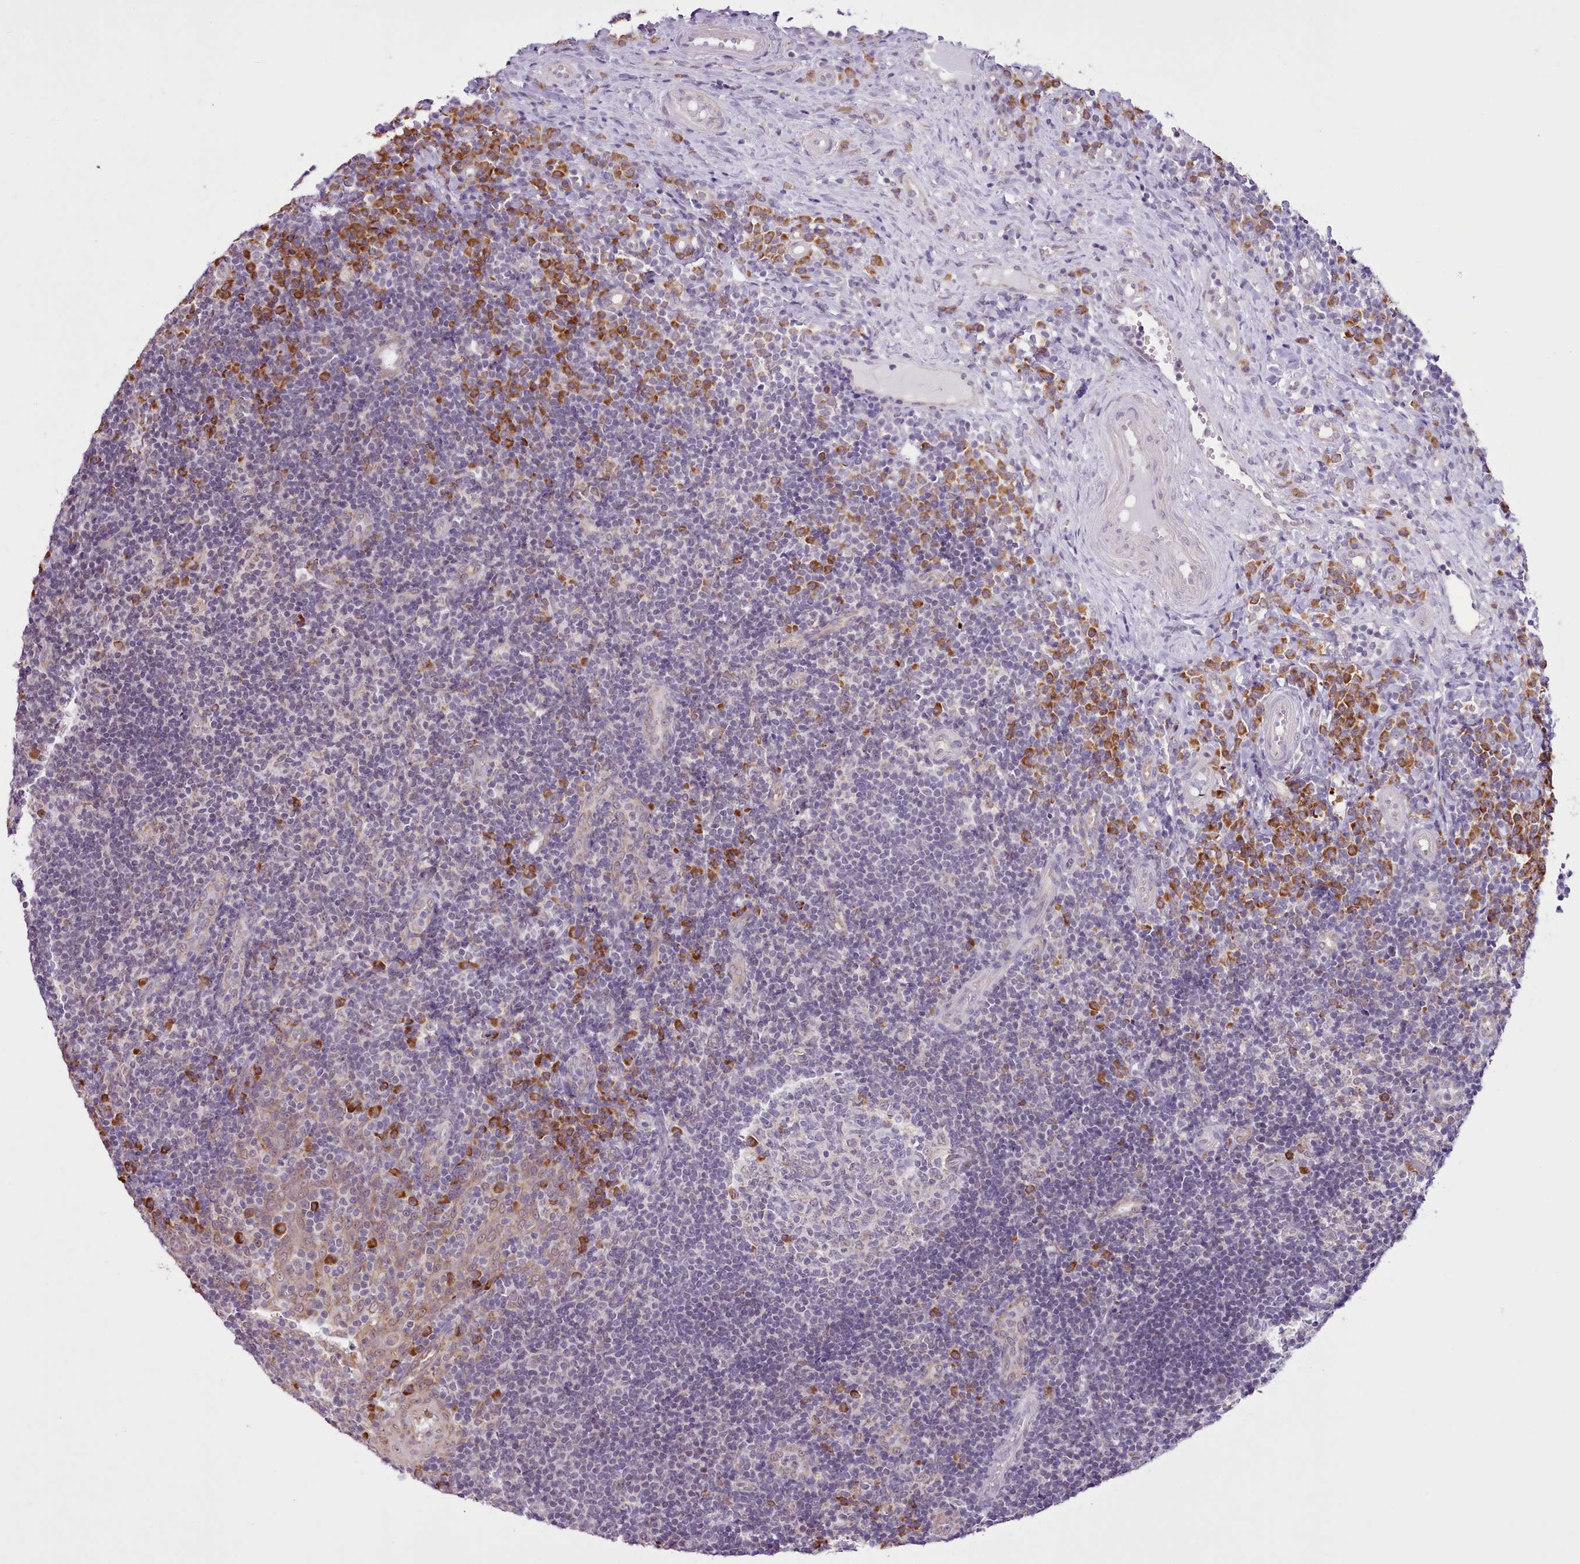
{"staining": {"intensity": "strong", "quantity": "<25%", "location": "cytoplasmic/membranous"}, "tissue": "tonsil", "cell_type": "Germinal center cells", "image_type": "normal", "snomed": [{"axis": "morphology", "description": "Normal tissue, NOS"}, {"axis": "topography", "description": "Tonsil"}], "caption": "High-power microscopy captured an IHC histopathology image of normal tonsil, revealing strong cytoplasmic/membranous positivity in about <25% of germinal center cells.", "gene": "SEC61B", "patient": {"sex": "female", "age": 40}}